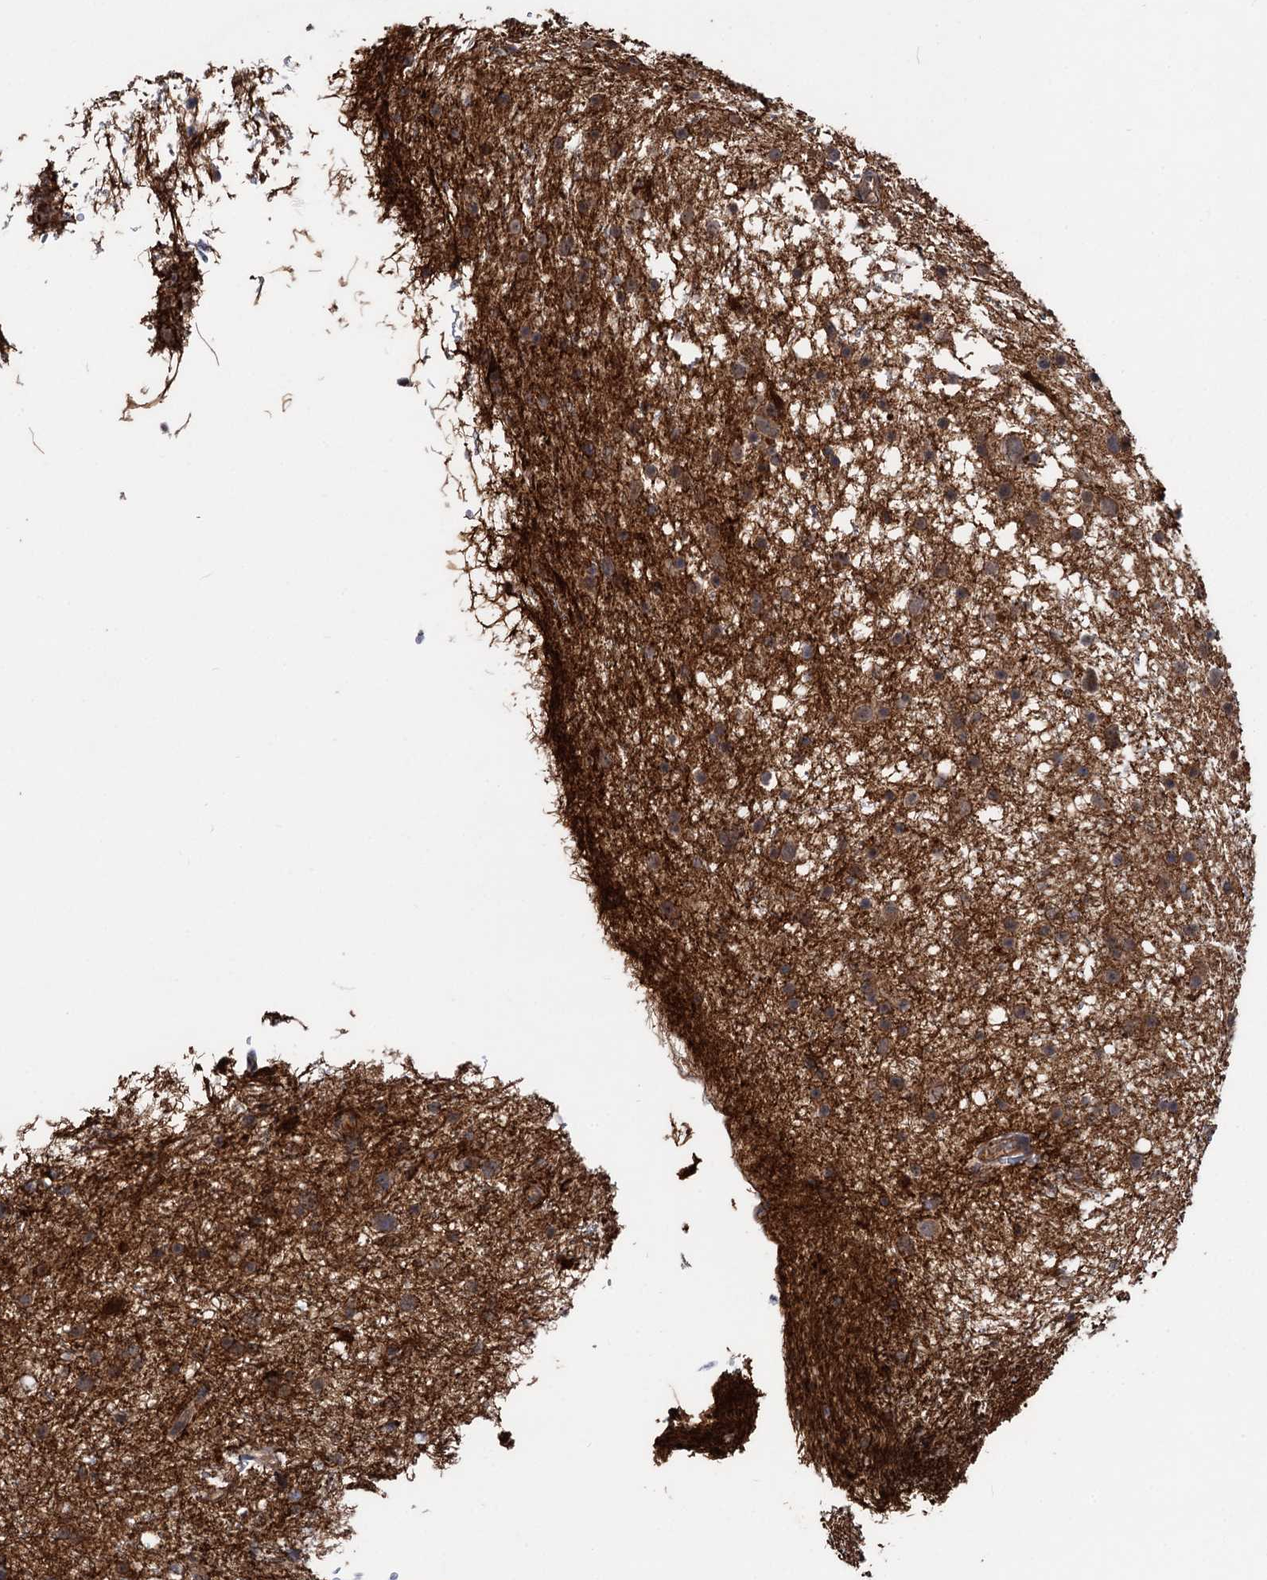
{"staining": {"intensity": "moderate", "quantity": ">75%", "location": "cytoplasmic/membranous"}, "tissue": "glioma", "cell_type": "Tumor cells", "image_type": "cancer", "snomed": [{"axis": "morphology", "description": "Glioma, malignant, Low grade"}, {"axis": "topography", "description": "Cerebral cortex"}], "caption": "There is medium levels of moderate cytoplasmic/membranous staining in tumor cells of malignant glioma (low-grade), as demonstrated by immunohistochemical staining (brown color).", "gene": "TEX9", "patient": {"sex": "female", "age": 39}}